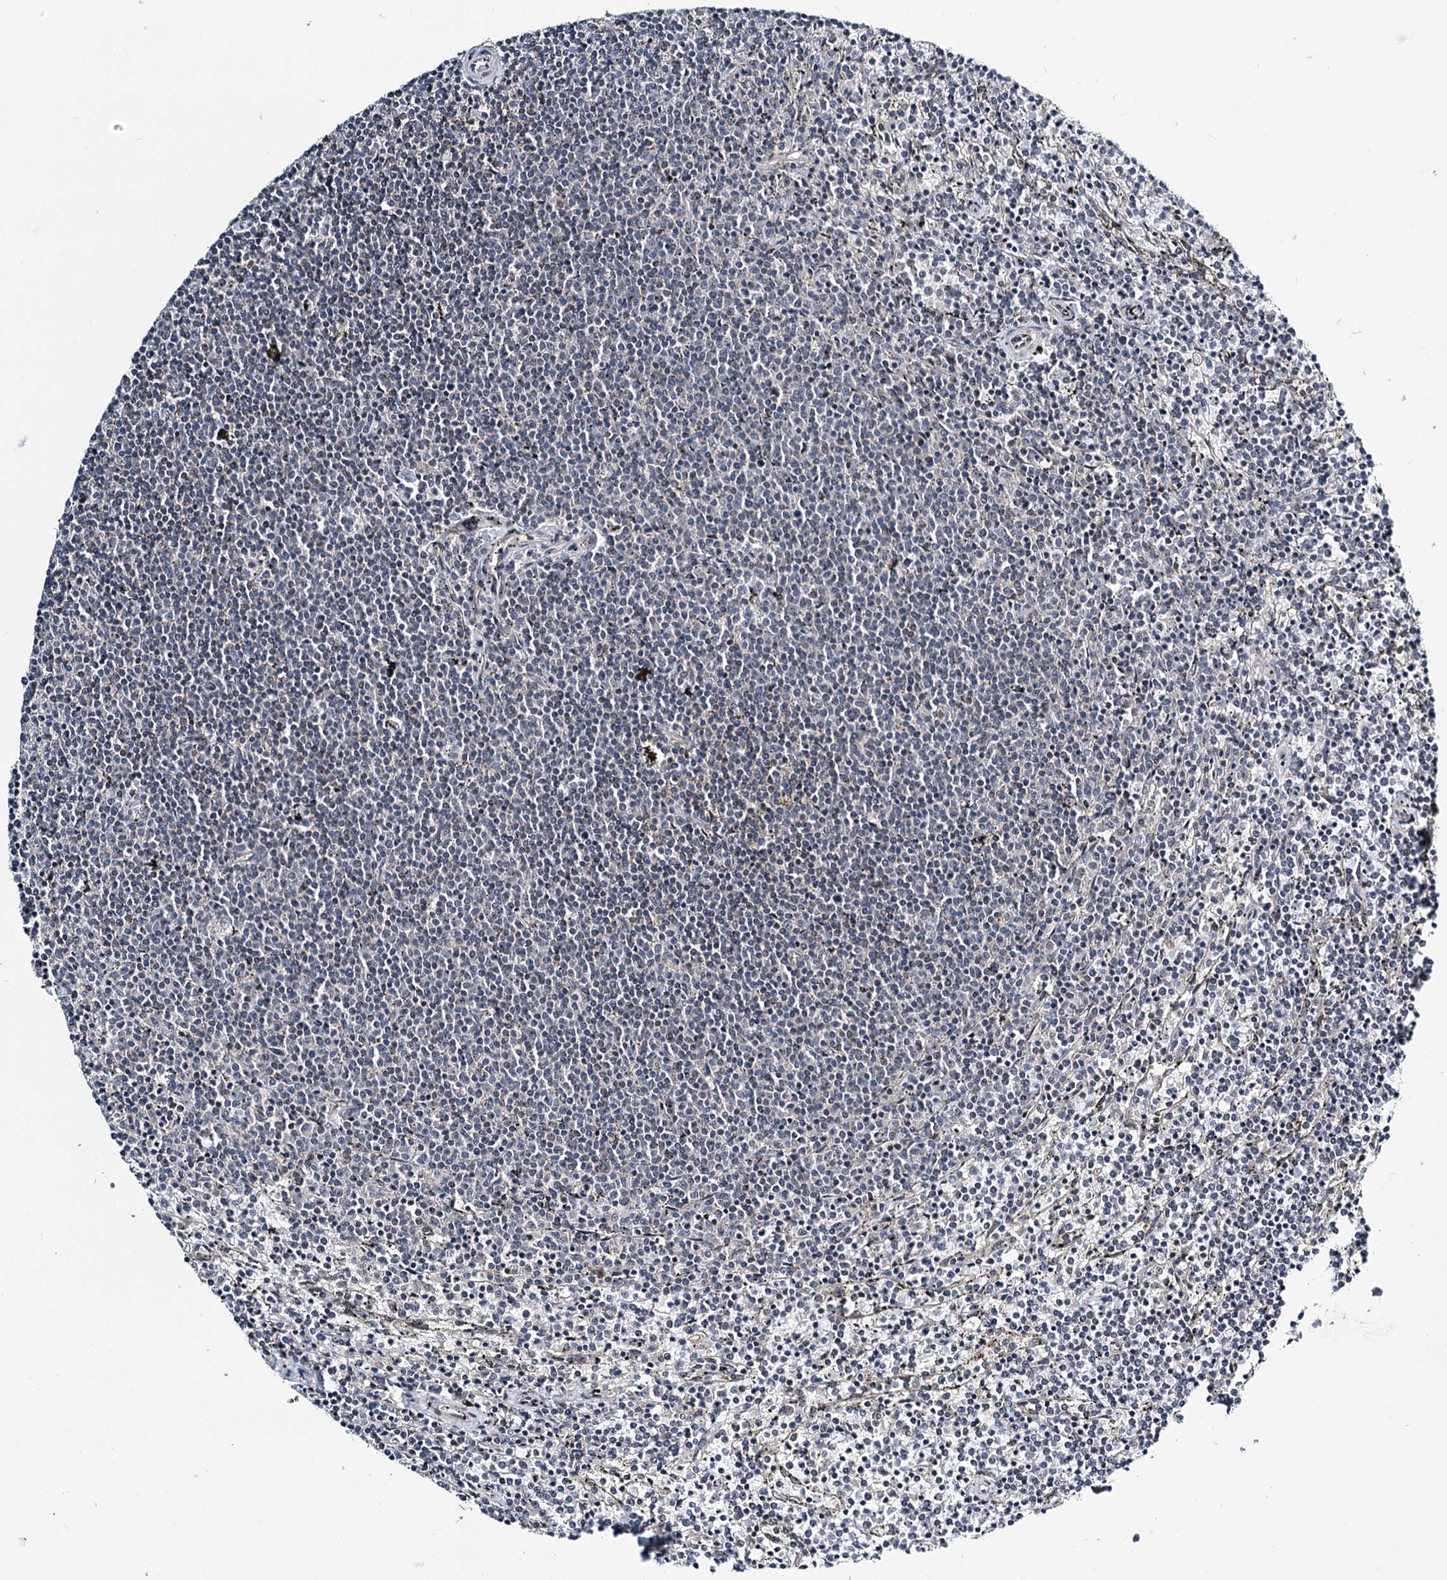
{"staining": {"intensity": "negative", "quantity": "none", "location": "none"}, "tissue": "lymphoma", "cell_type": "Tumor cells", "image_type": "cancer", "snomed": [{"axis": "morphology", "description": "Malignant lymphoma, non-Hodgkin's type, Low grade"}, {"axis": "topography", "description": "Spleen"}], "caption": "Immunohistochemistry (IHC) of malignant lymphoma, non-Hodgkin's type (low-grade) displays no staining in tumor cells. (Stains: DAB (3,3'-diaminobenzidine) immunohistochemistry (IHC) with hematoxylin counter stain, Microscopy: brightfield microscopy at high magnification).", "gene": "DCUN1D4", "patient": {"sex": "female", "age": 50}}